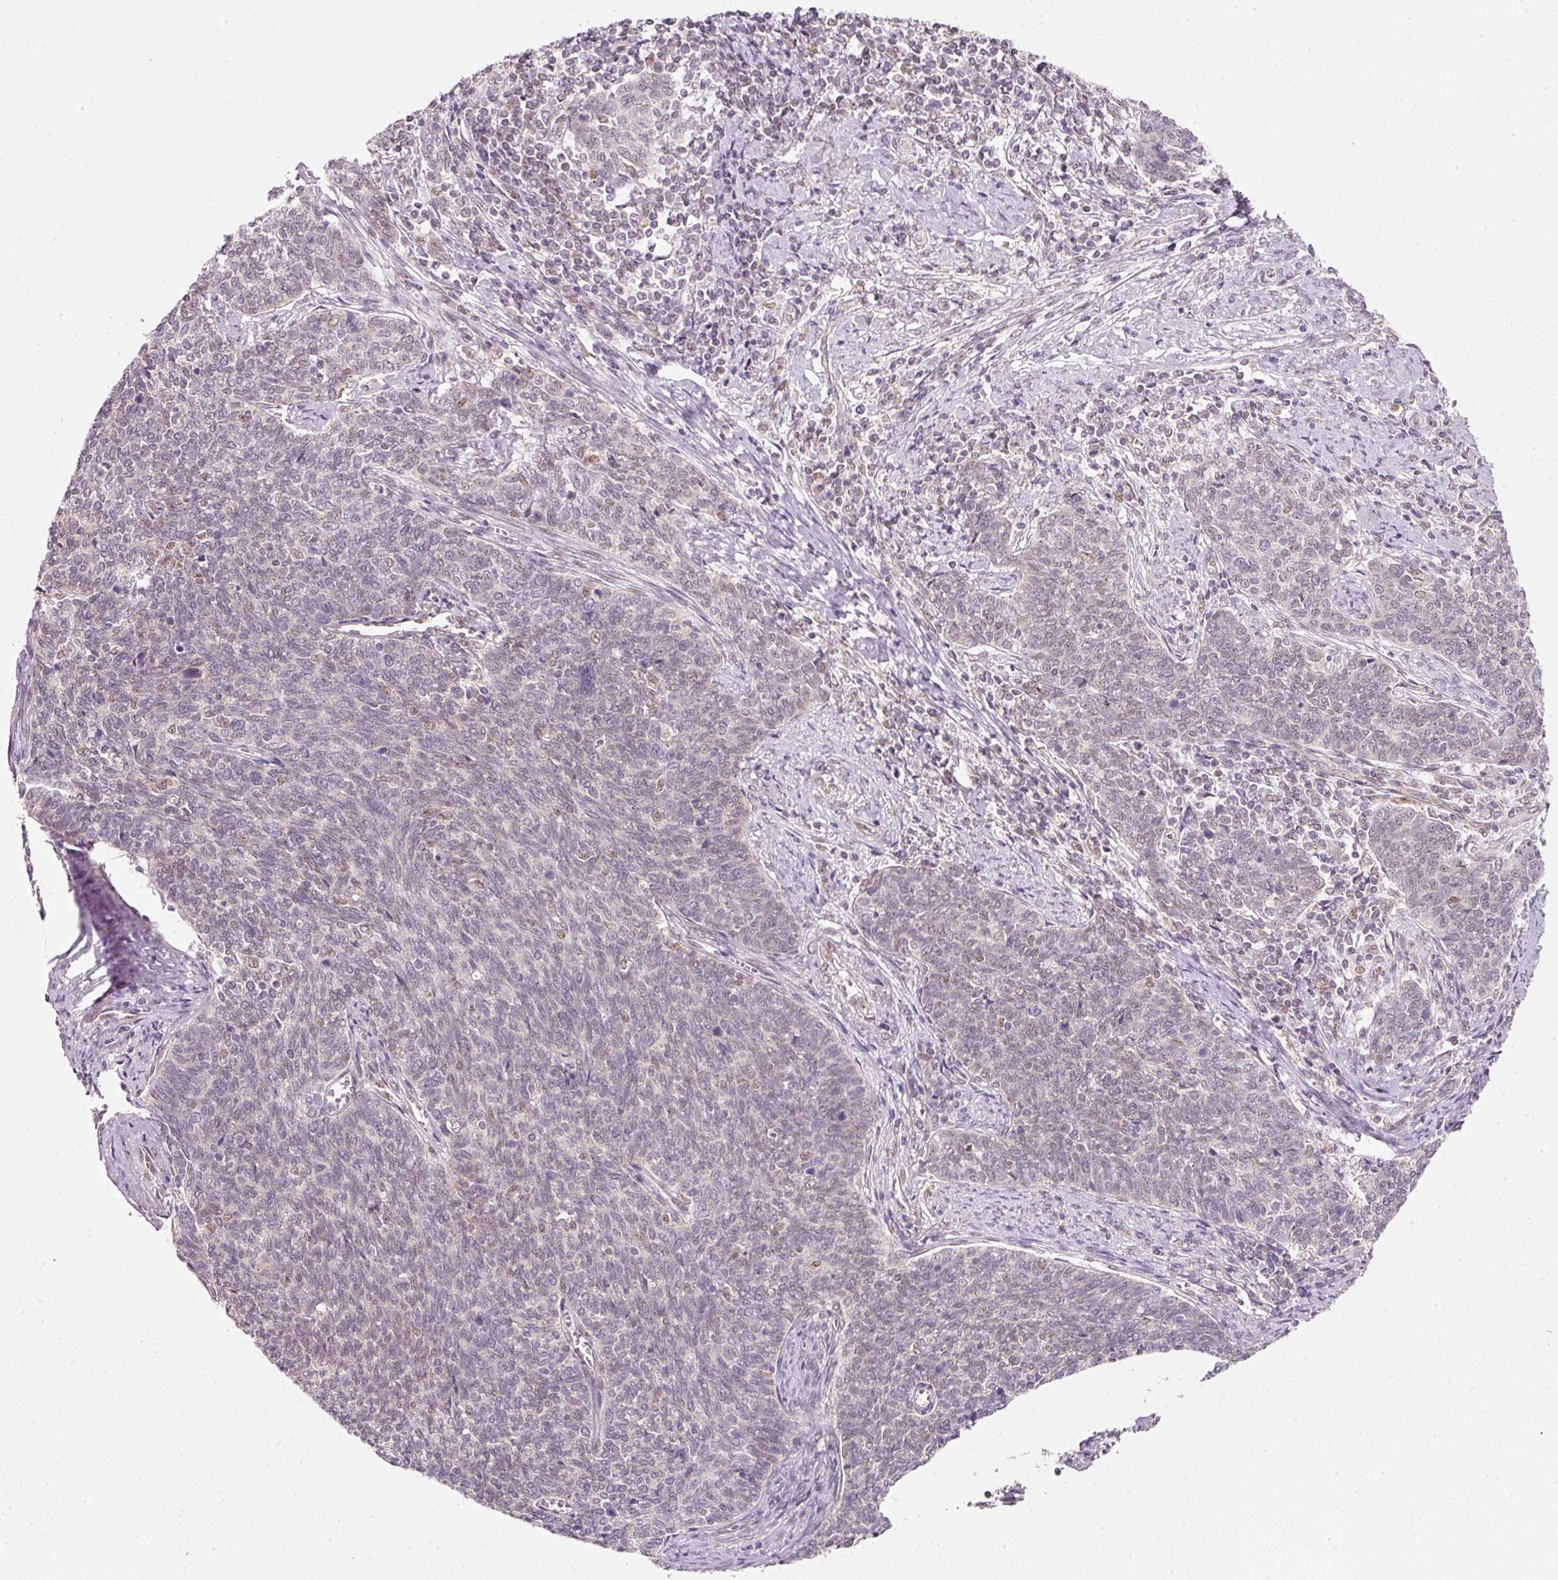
{"staining": {"intensity": "negative", "quantity": "none", "location": "none"}, "tissue": "cervical cancer", "cell_type": "Tumor cells", "image_type": "cancer", "snomed": [{"axis": "morphology", "description": "Squamous cell carcinoma, NOS"}, {"axis": "topography", "description": "Cervix"}], "caption": "There is no significant staining in tumor cells of cervical cancer (squamous cell carcinoma).", "gene": "FSTL3", "patient": {"sex": "female", "age": 39}}